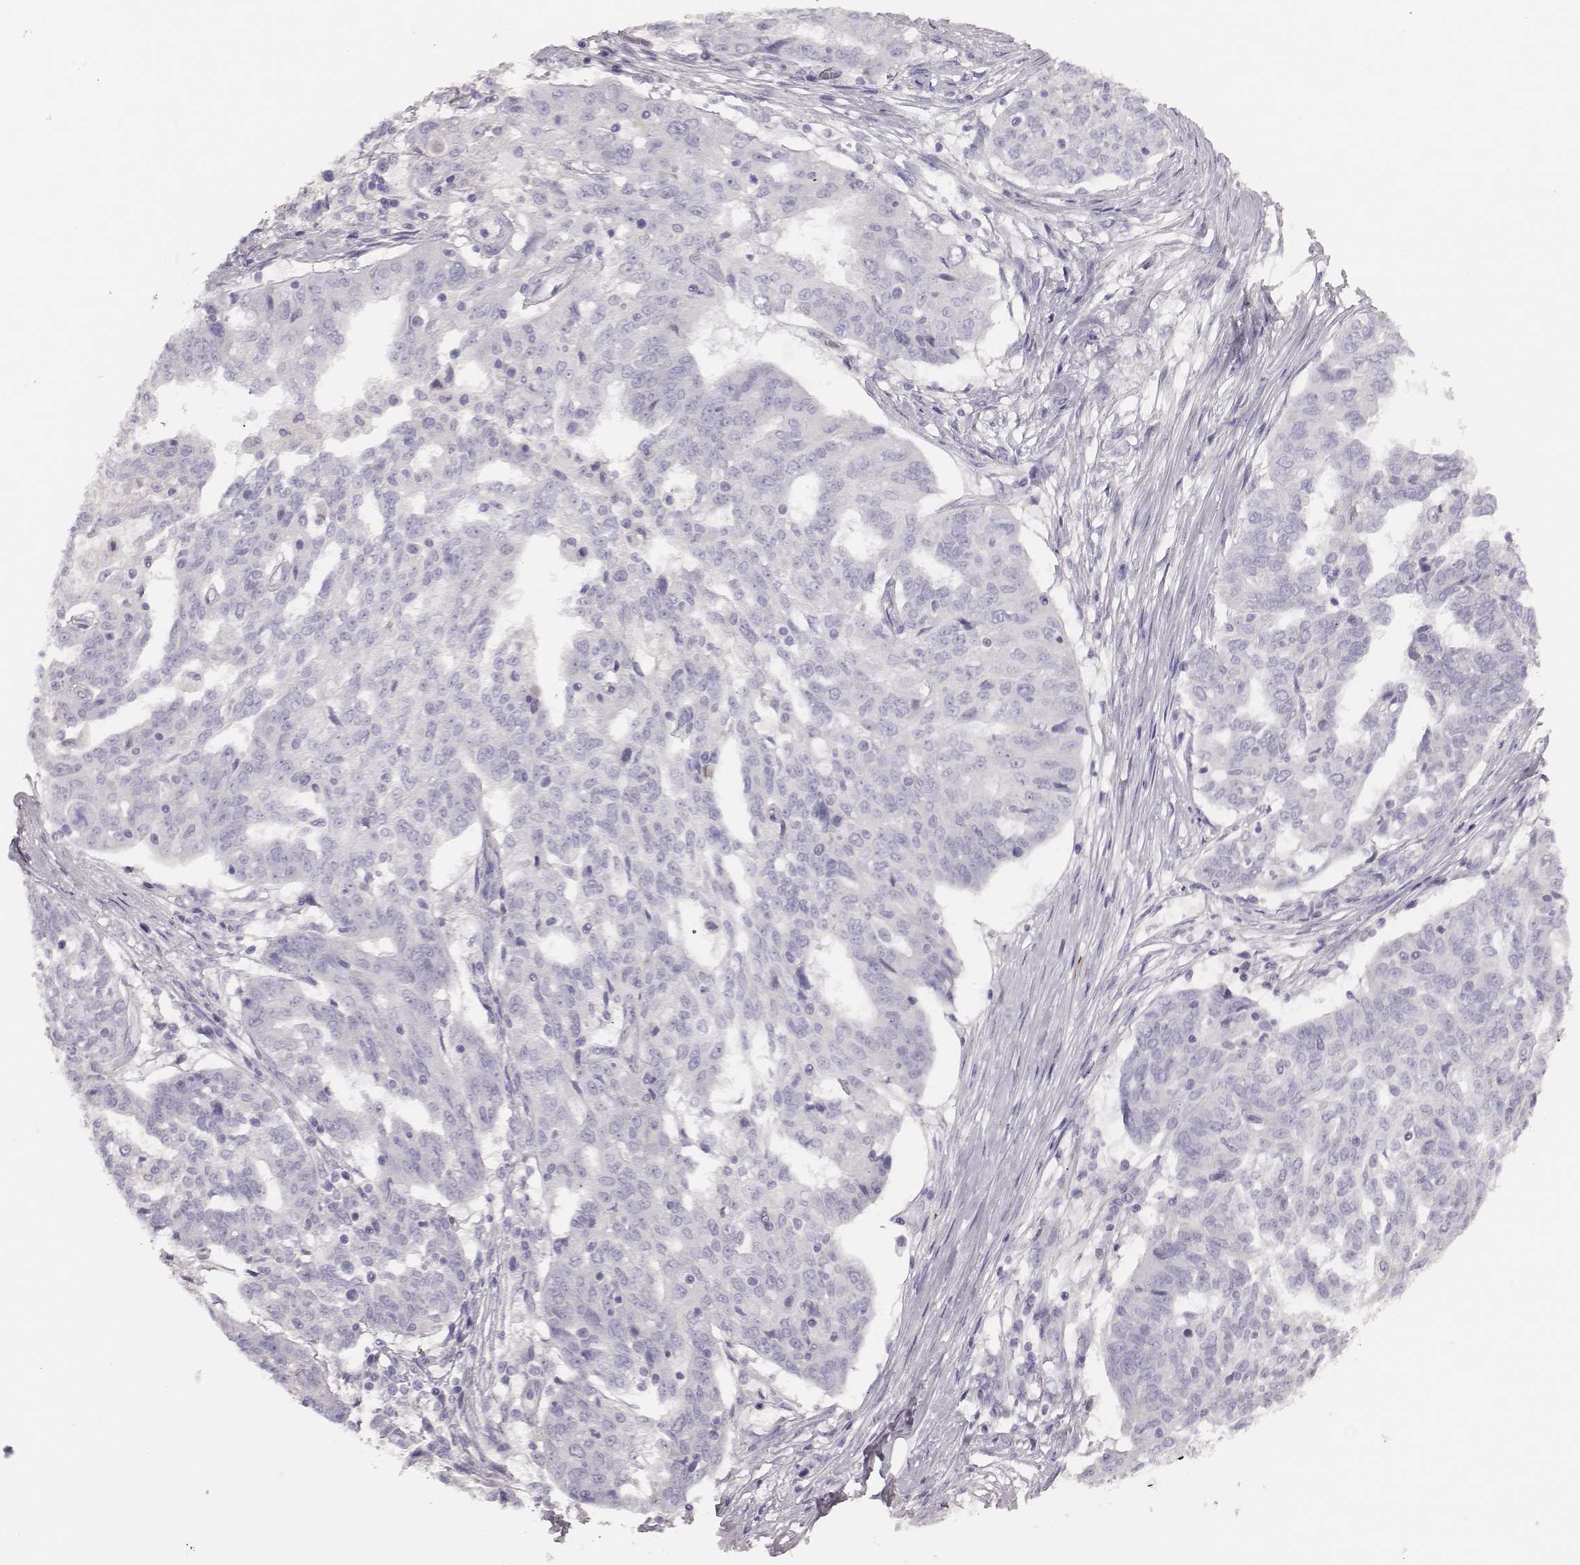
{"staining": {"intensity": "negative", "quantity": "none", "location": "none"}, "tissue": "ovarian cancer", "cell_type": "Tumor cells", "image_type": "cancer", "snomed": [{"axis": "morphology", "description": "Cystadenocarcinoma, serous, NOS"}, {"axis": "topography", "description": "Ovary"}], "caption": "The photomicrograph demonstrates no significant expression in tumor cells of ovarian cancer (serous cystadenocarcinoma).", "gene": "P2RY10", "patient": {"sex": "female", "age": 67}}